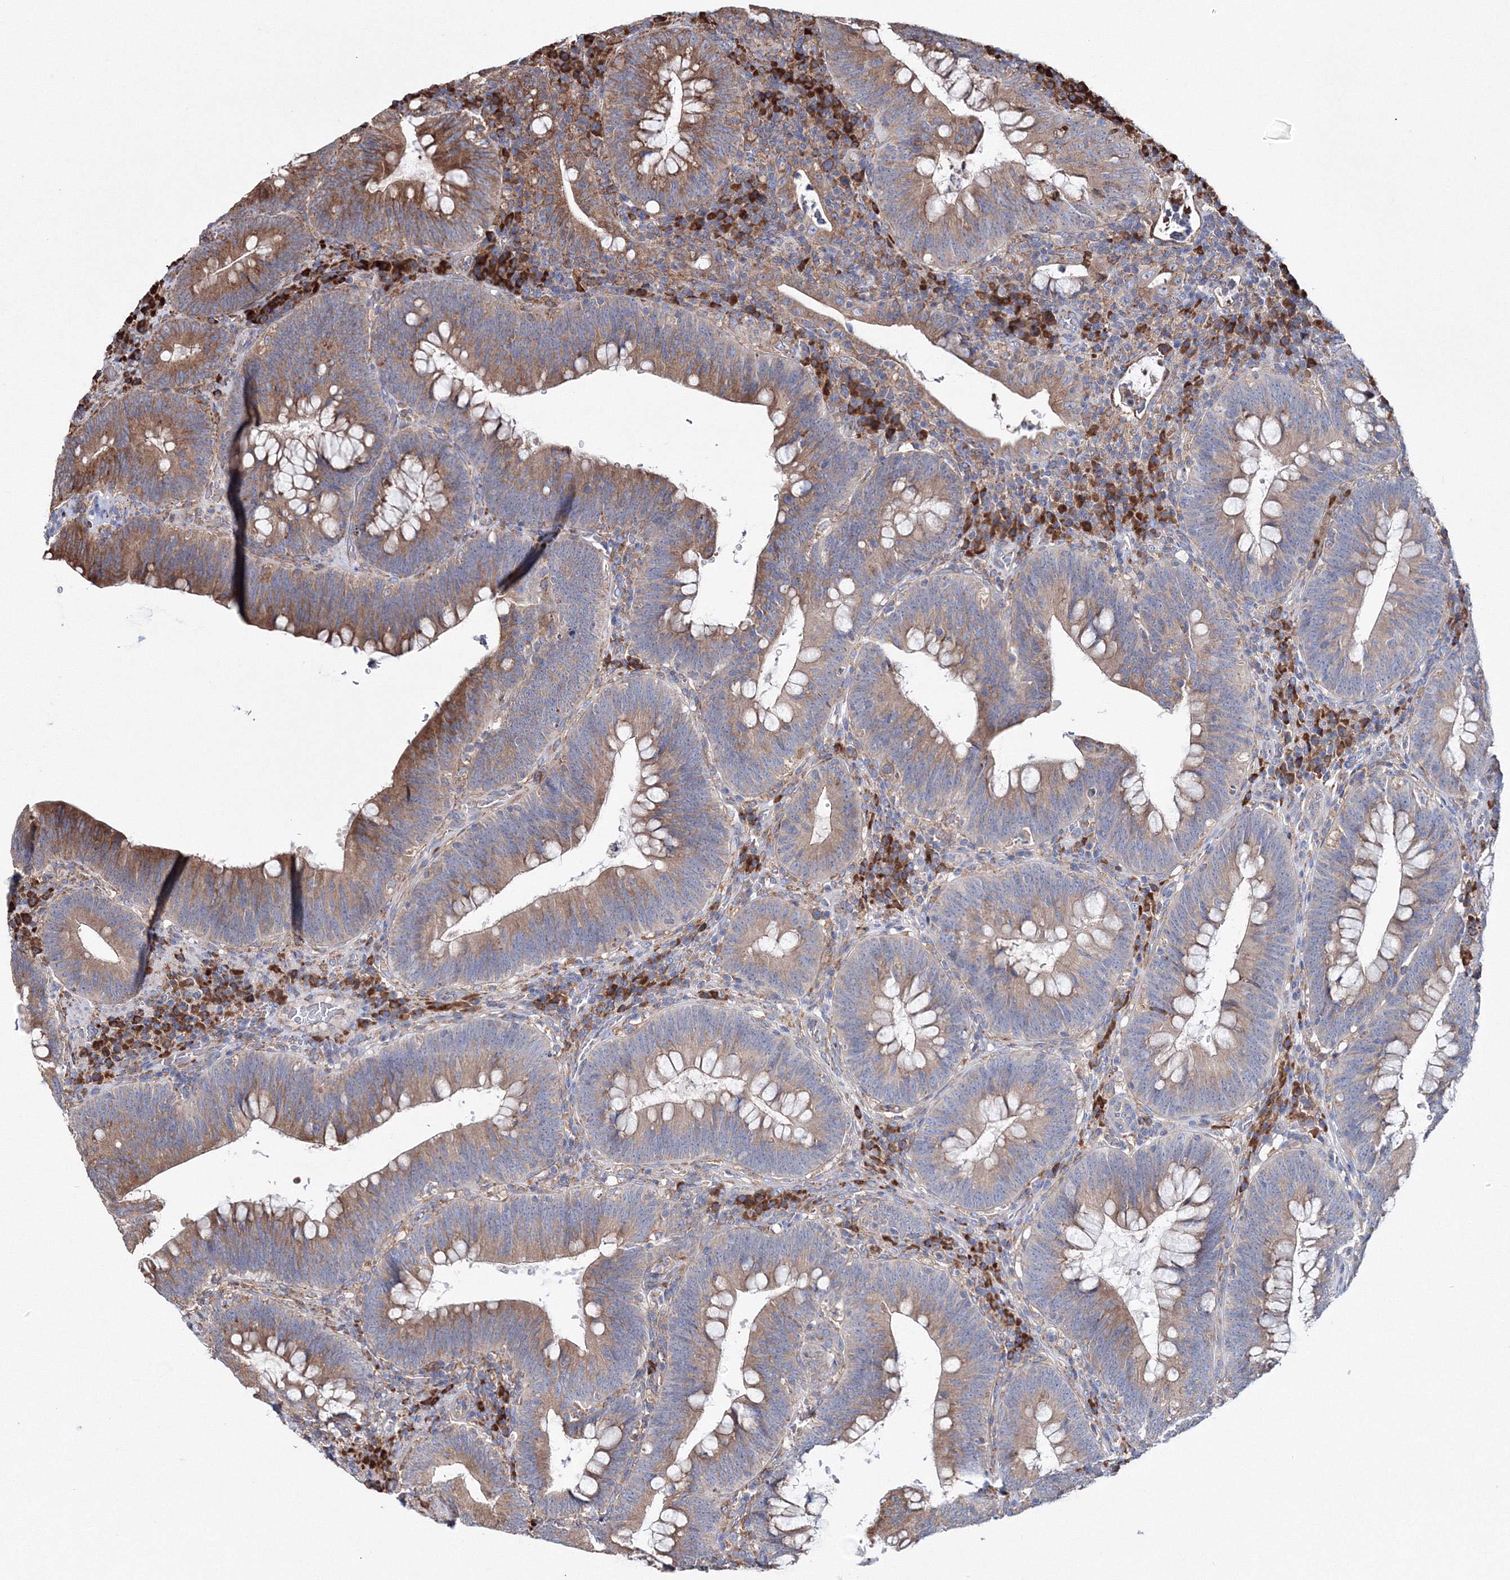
{"staining": {"intensity": "moderate", "quantity": ">75%", "location": "cytoplasmic/membranous"}, "tissue": "colorectal cancer", "cell_type": "Tumor cells", "image_type": "cancer", "snomed": [{"axis": "morphology", "description": "Normal tissue, NOS"}, {"axis": "topography", "description": "Colon"}], "caption": "High-power microscopy captured an immunohistochemistry (IHC) photomicrograph of colorectal cancer, revealing moderate cytoplasmic/membranous positivity in approximately >75% of tumor cells. Using DAB (brown) and hematoxylin (blue) stains, captured at high magnification using brightfield microscopy.", "gene": "VPS8", "patient": {"sex": "female", "age": 82}}